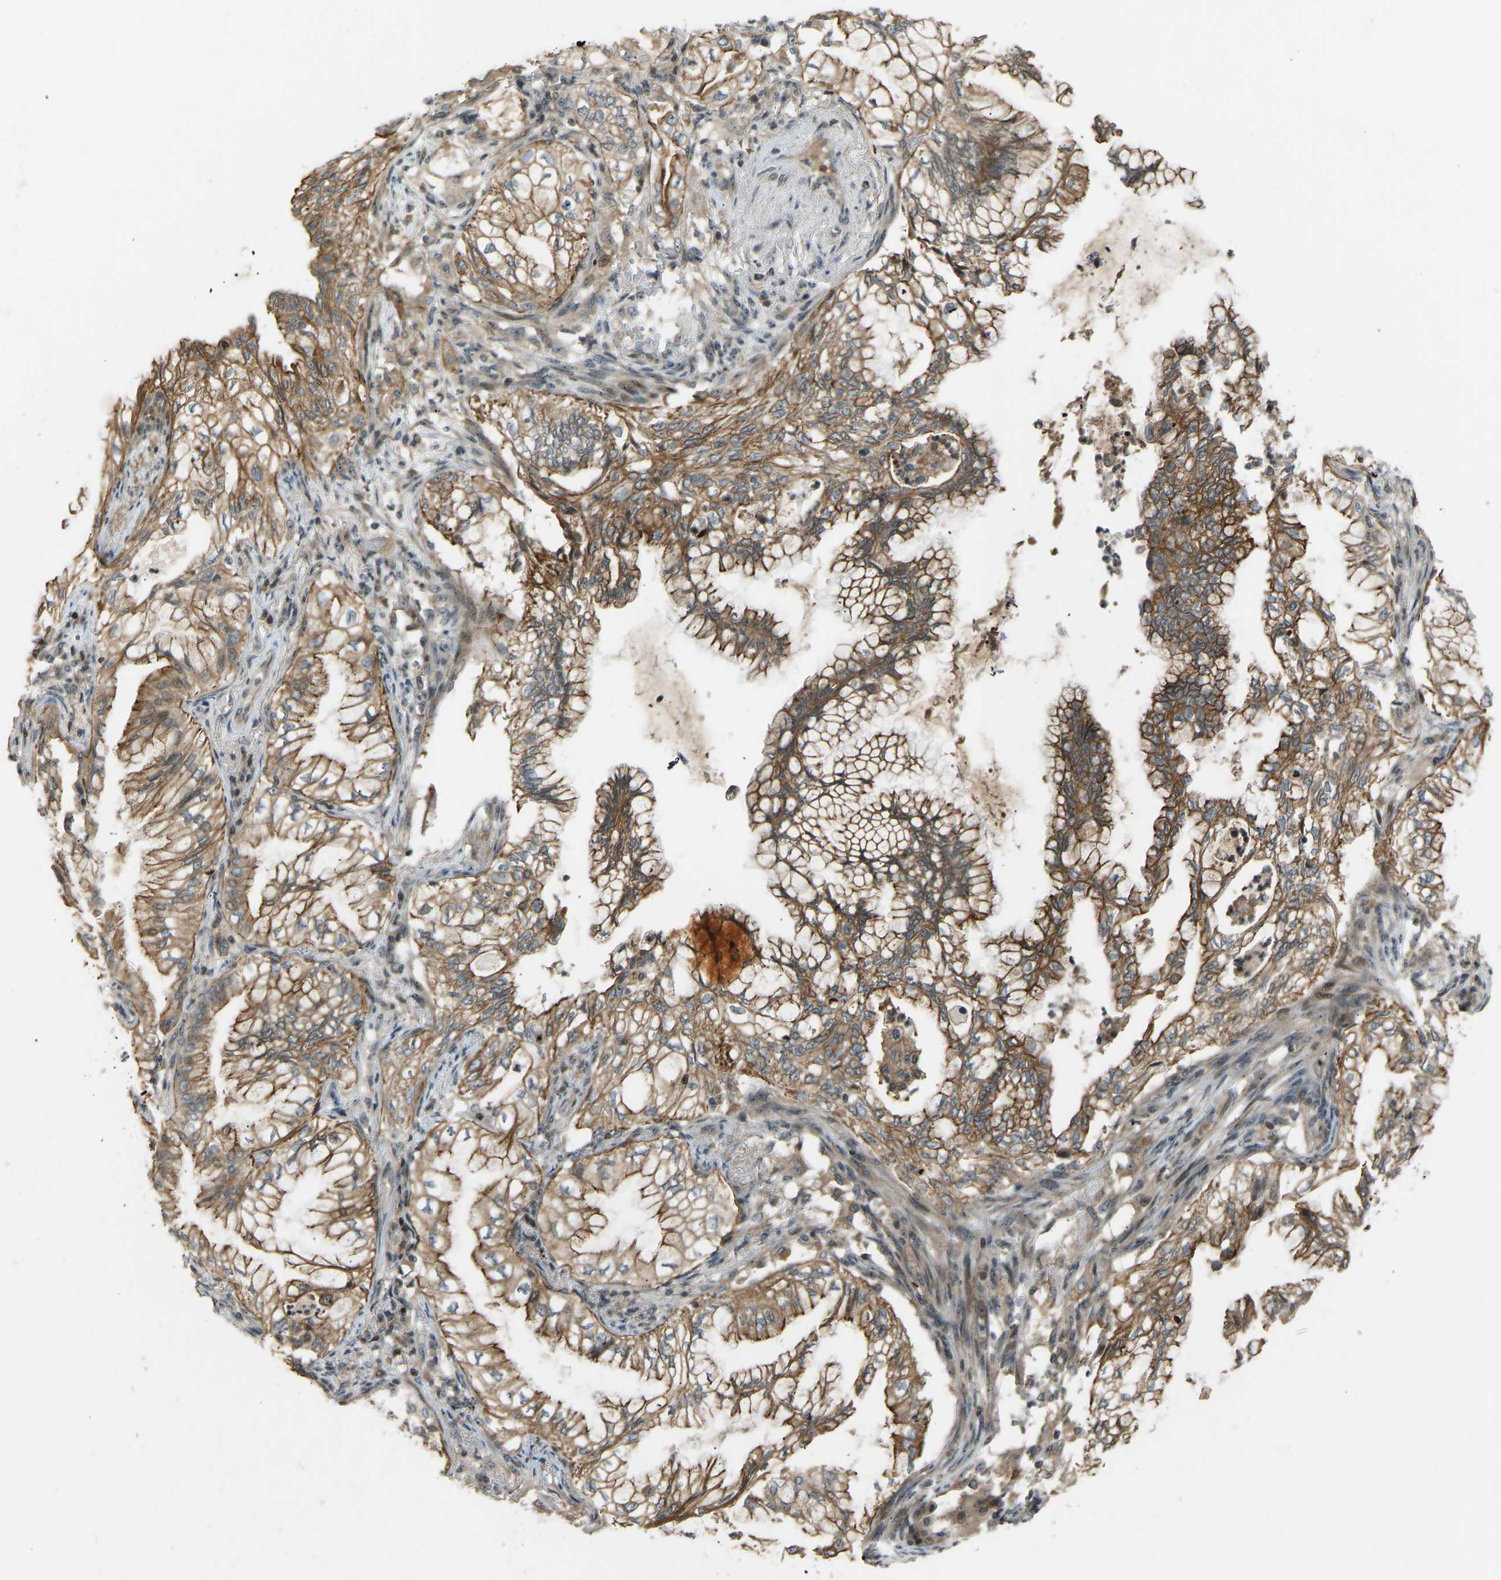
{"staining": {"intensity": "moderate", "quantity": ">75%", "location": "cytoplasmic/membranous"}, "tissue": "lung cancer", "cell_type": "Tumor cells", "image_type": "cancer", "snomed": [{"axis": "morphology", "description": "Adenocarcinoma, NOS"}, {"axis": "topography", "description": "Lung"}], "caption": "Human lung cancer stained with a brown dye demonstrates moderate cytoplasmic/membranous positive positivity in approximately >75% of tumor cells.", "gene": "SVOPL", "patient": {"sex": "female", "age": 70}}